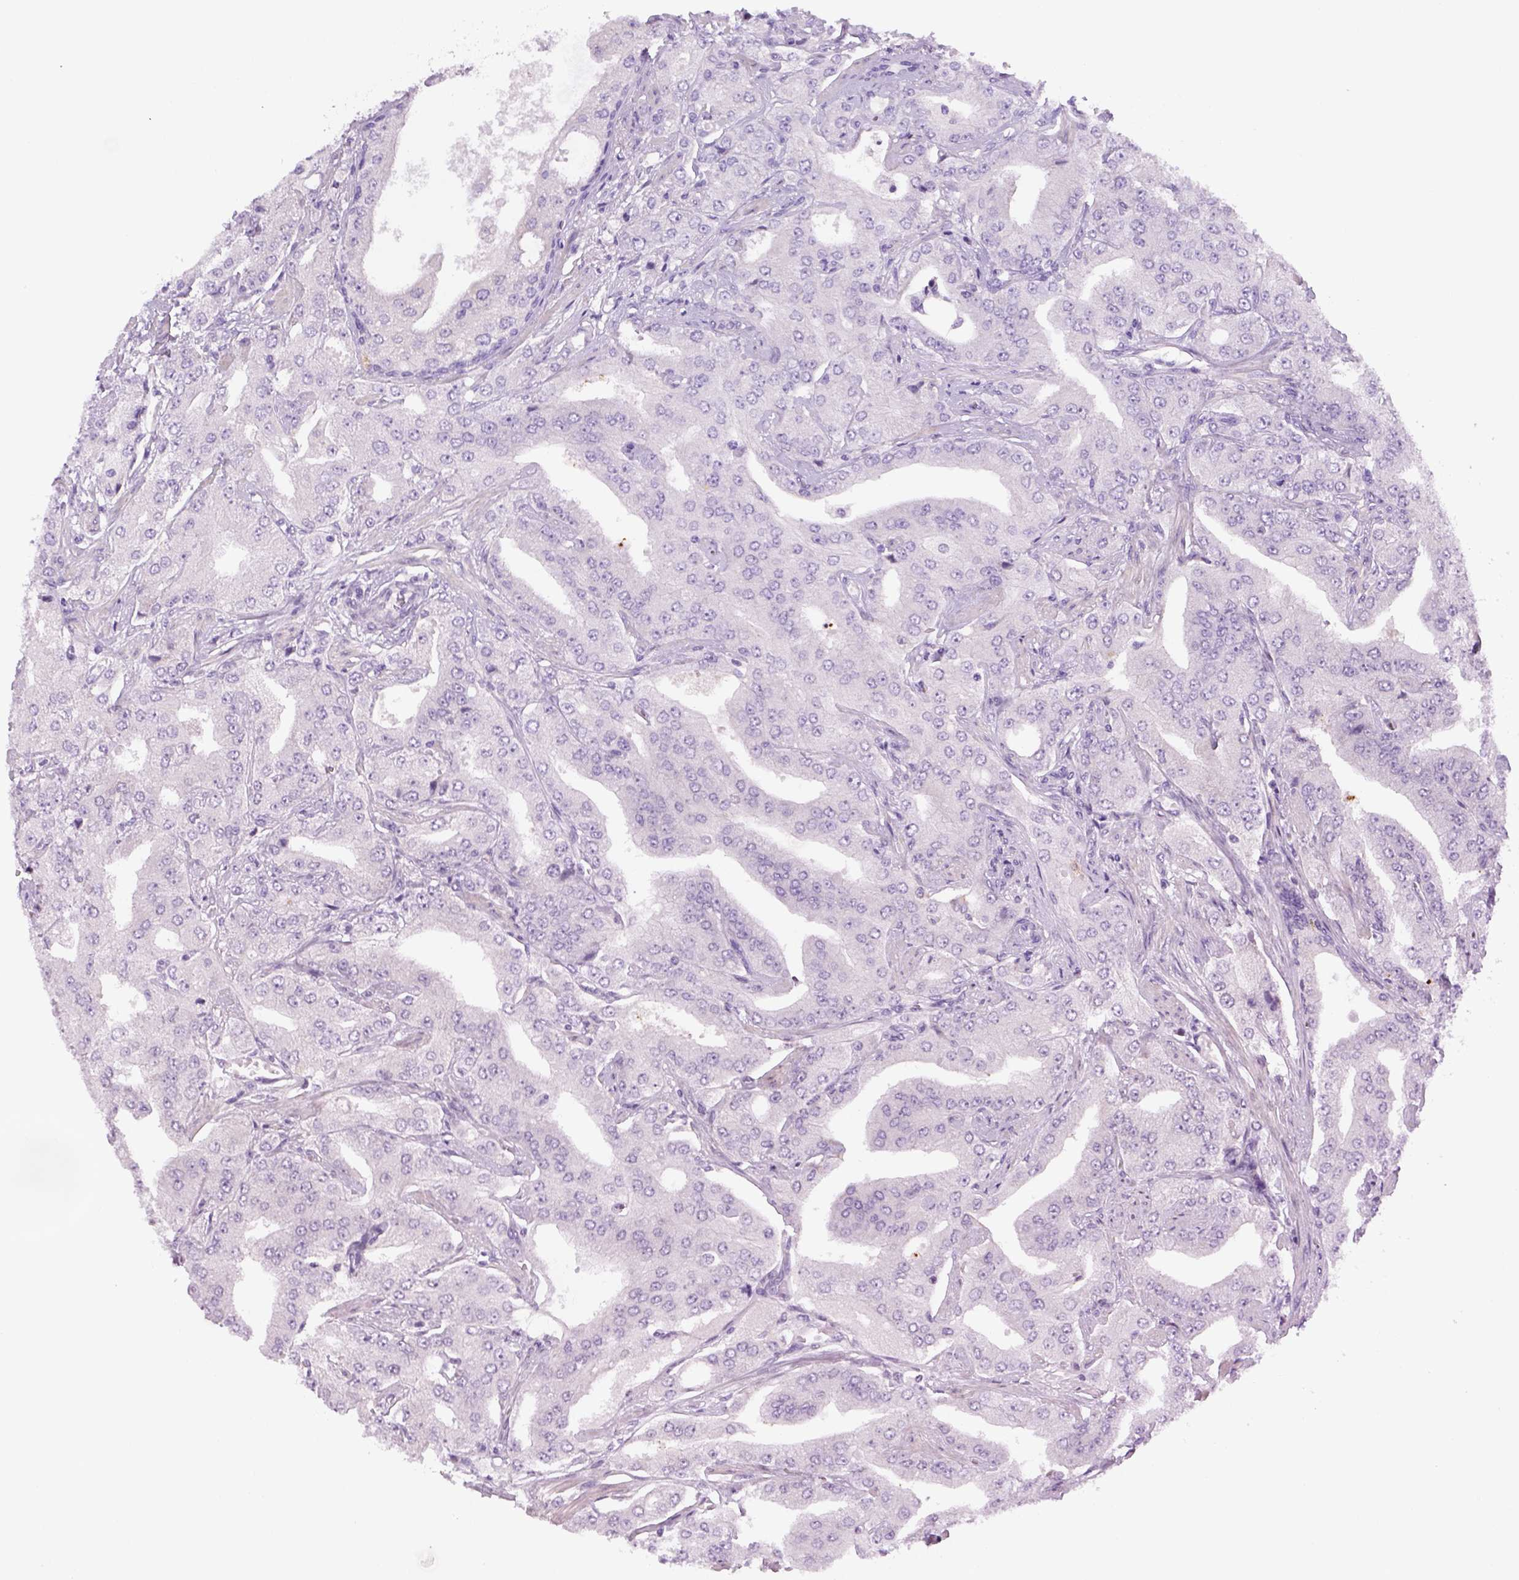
{"staining": {"intensity": "negative", "quantity": "none", "location": "none"}, "tissue": "prostate cancer", "cell_type": "Tumor cells", "image_type": "cancer", "snomed": [{"axis": "morphology", "description": "Adenocarcinoma, Low grade"}, {"axis": "topography", "description": "Prostate"}], "caption": "An immunohistochemistry (IHC) photomicrograph of adenocarcinoma (low-grade) (prostate) is shown. There is no staining in tumor cells of adenocarcinoma (low-grade) (prostate). The staining was performed using DAB to visualize the protein expression in brown, while the nuclei were stained in blue with hematoxylin (Magnification: 20x).", "gene": "DNAH11", "patient": {"sex": "male", "age": 60}}